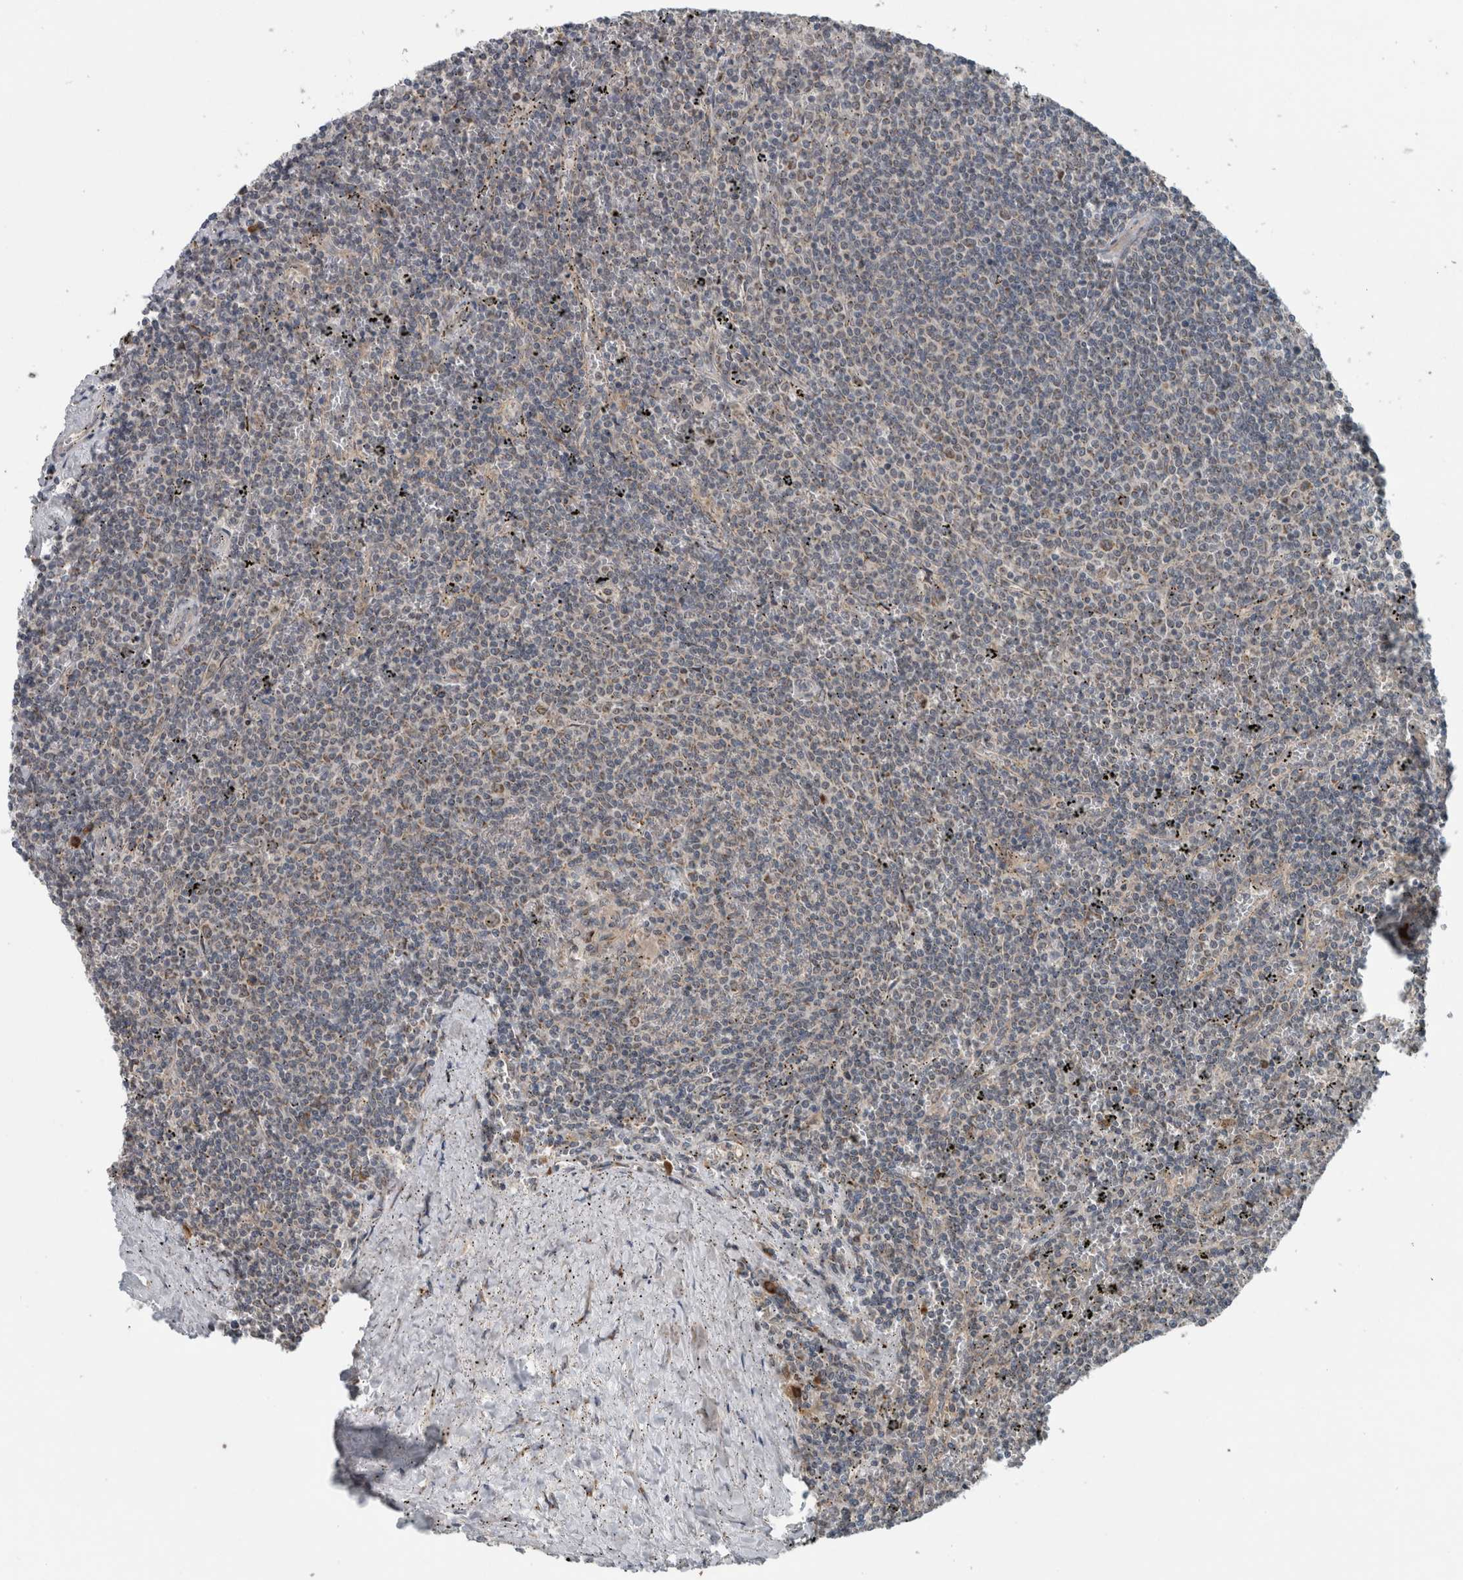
{"staining": {"intensity": "weak", "quantity": "<25%", "location": "cytoplasmic/membranous"}, "tissue": "lymphoma", "cell_type": "Tumor cells", "image_type": "cancer", "snomed": [{"axis": "morphology", "description": "Malignant lymphoma, non-Hodgkin's type, Low grade"}, {"axis": "topography", "description": "Spleen"}], "caption": "Tumor cells are negative for protein expression in human malignant lymphoma, non-Hodgkin's type (low-grade). The staining was performed using DAB (3,3'-diaminobenzidine) to visualize the protein expression in brown, while the nuclei were stained in blue with hematoxylin (Magnification: 20x).", "gene": "GBA2", "patient": {"sex": "female", "age": 50}}